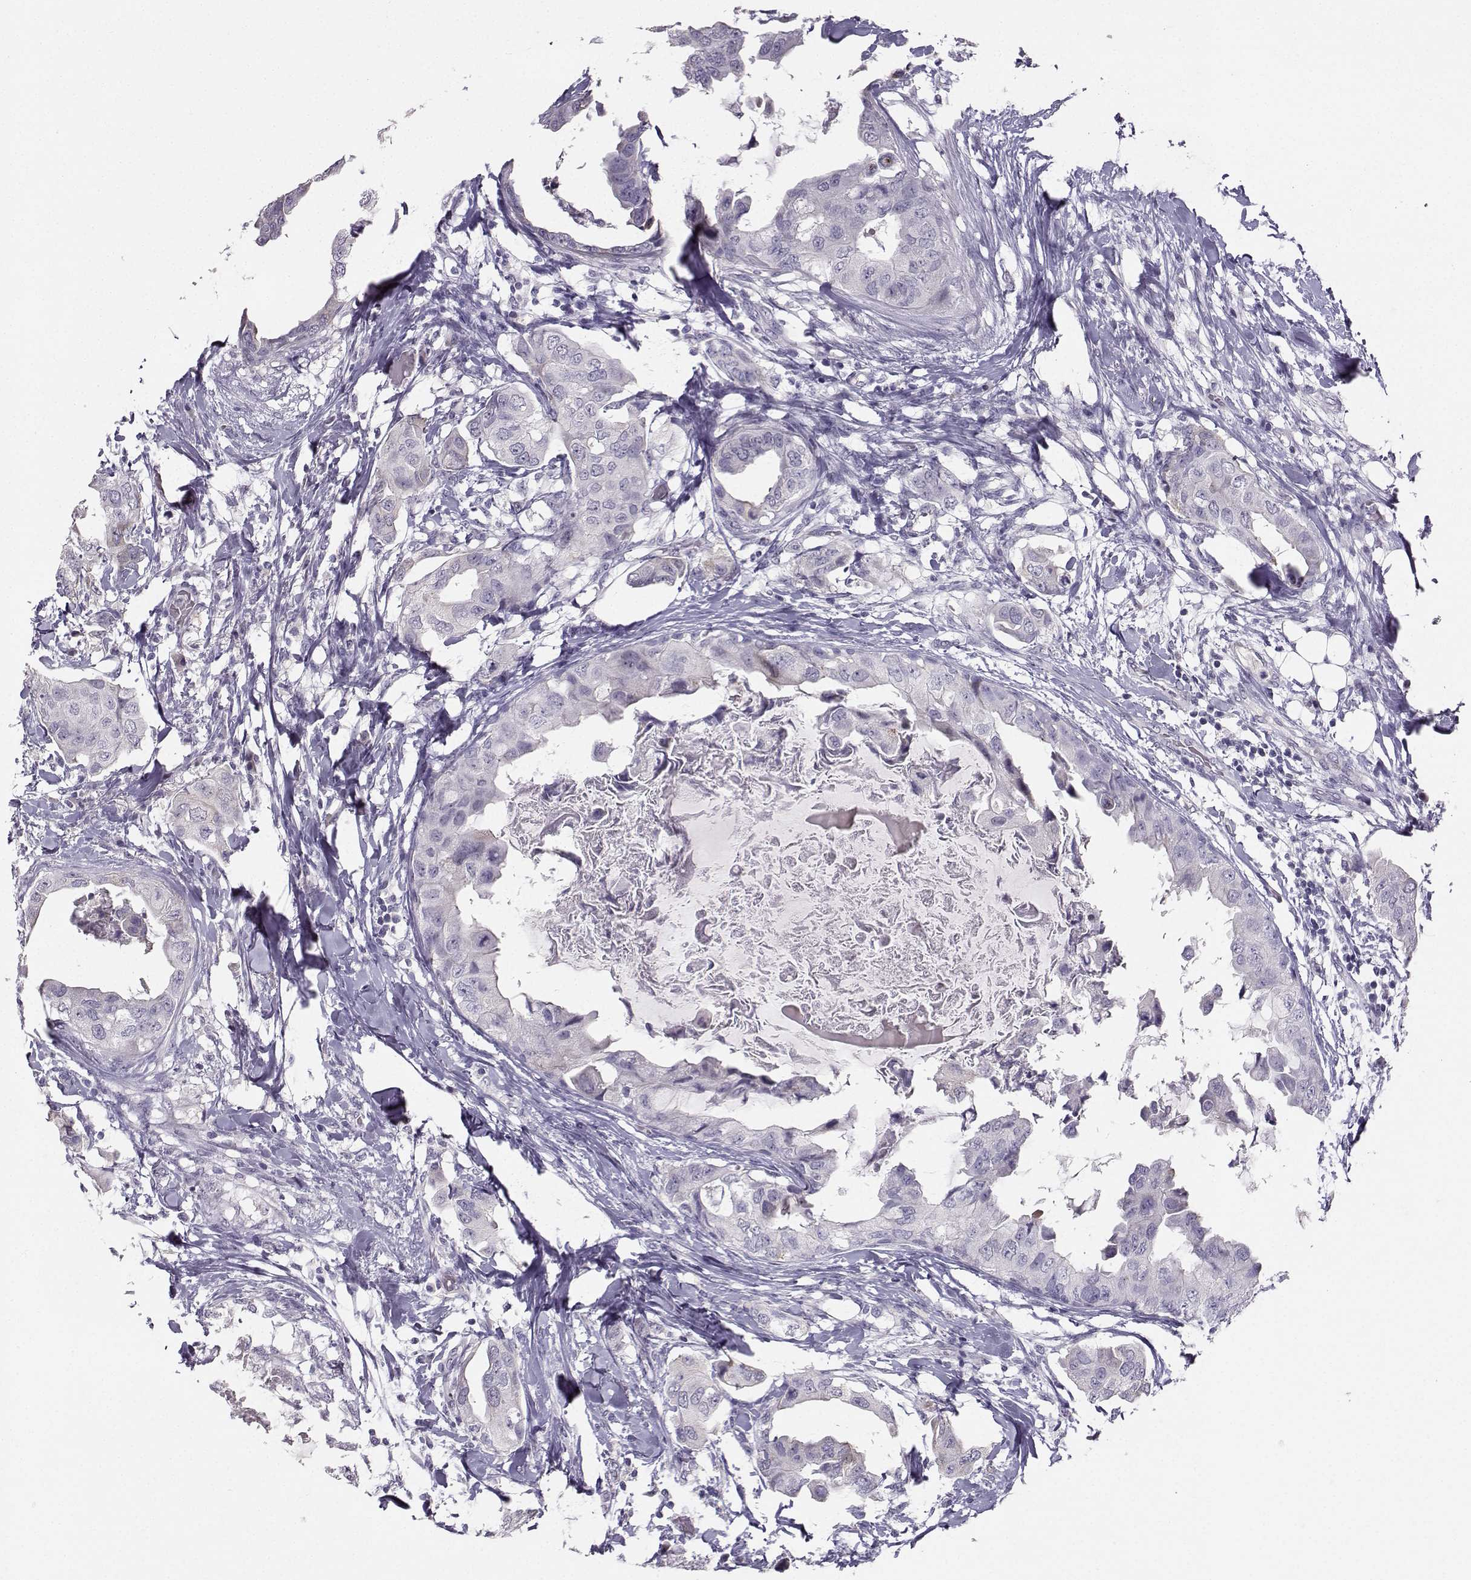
{"staining": {"intensity": "negative", "quantity": "none", "location": "none"}, "tissue": "breast cancer", "cell_type": "Tumor cells", "image_type": "cancer", "snomed": [{"axis": "morphology", "description": "Normal tissue, NOS"}, {"axis": "morphology", "description": "Duct carcinoma"}, {"axis": "topography", "description": "Breast"}], "caption": "A high-resolution micrograph shows immunohistochemistry (IHC) staining of breast invasive ductal carcinoma, which reveals no significant expression in tumor cells.", "gene": "PKP2", "patient": {"sex": "female", "age": 40}}